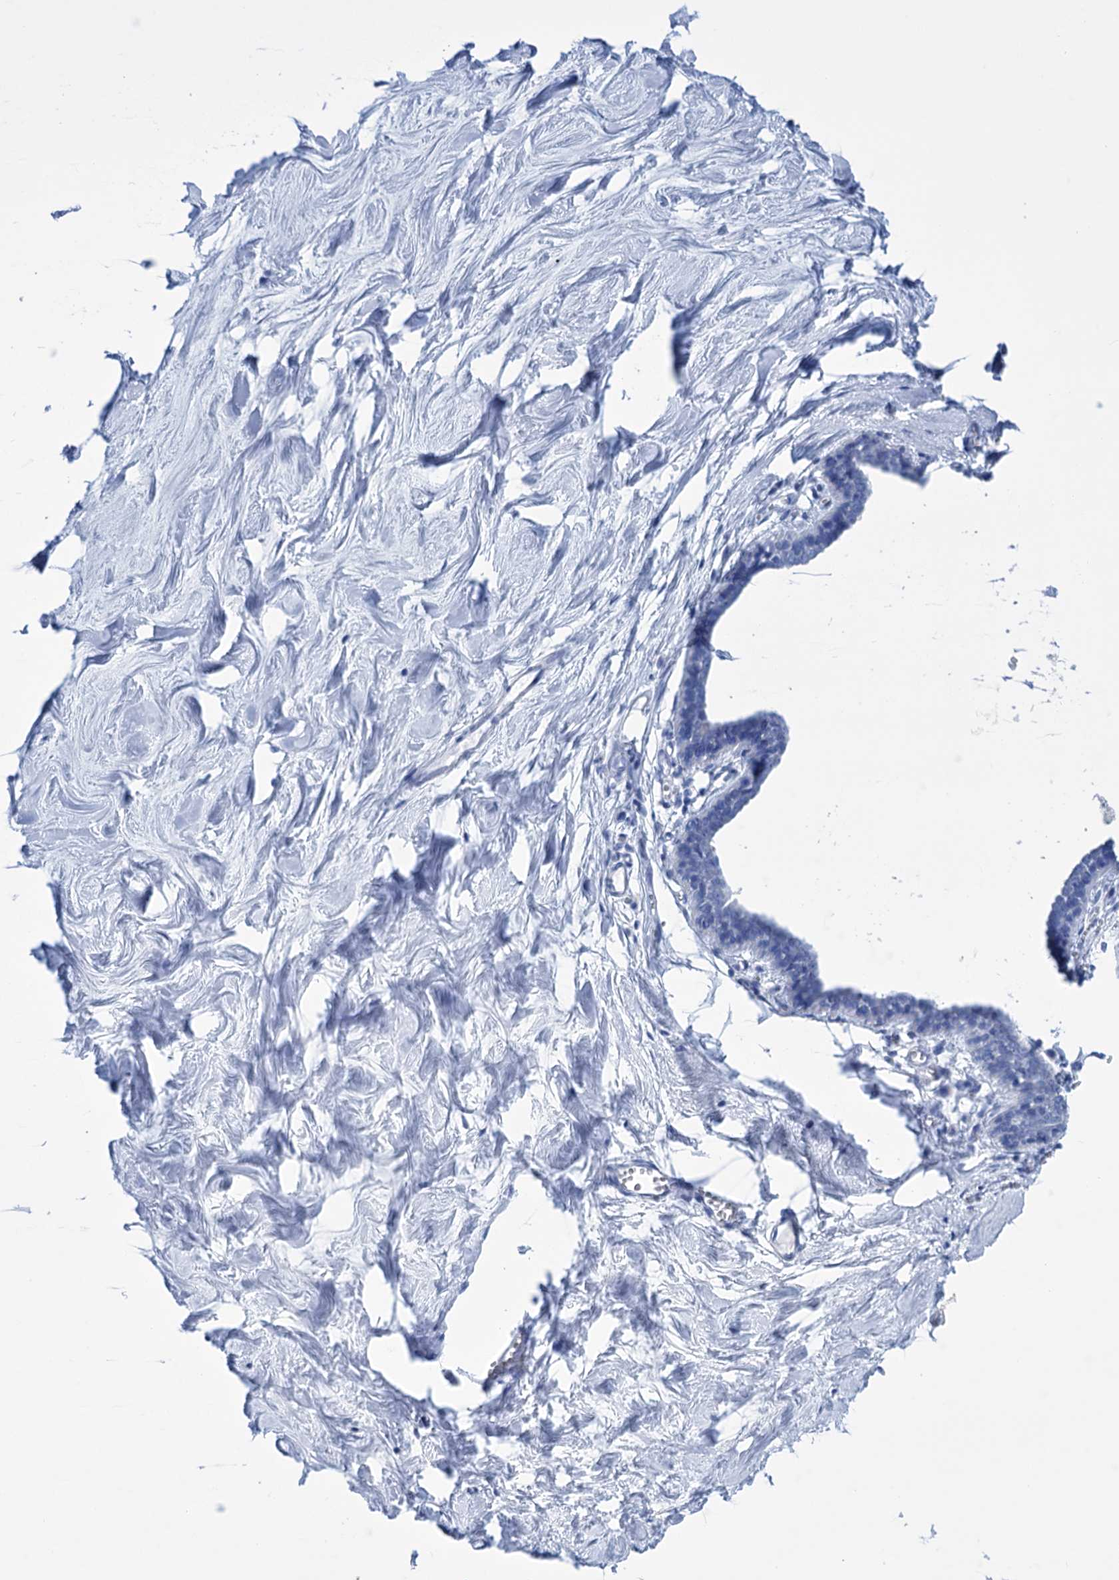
{"staining": {"intensity": "negative", "quantity": "none", "location": "none"}, "tissue": "breast", "cell_type": "Adipocytes", "image_type": "normal", "snomed": [{"axis": "morphology", "description": "Normal tissue, NOS"}, {"axis": "topography", "description": "Breast"}], "caption": "An immunohistochemistry (IHC) photomicrograph of normal breast is shown. There is no staining in adipocytes of breast. (Immunohistochemistry, brightfield microscopy, high magnification).", "gene": "FBXW12", "patient": {"sex": "female", "age": 27}}